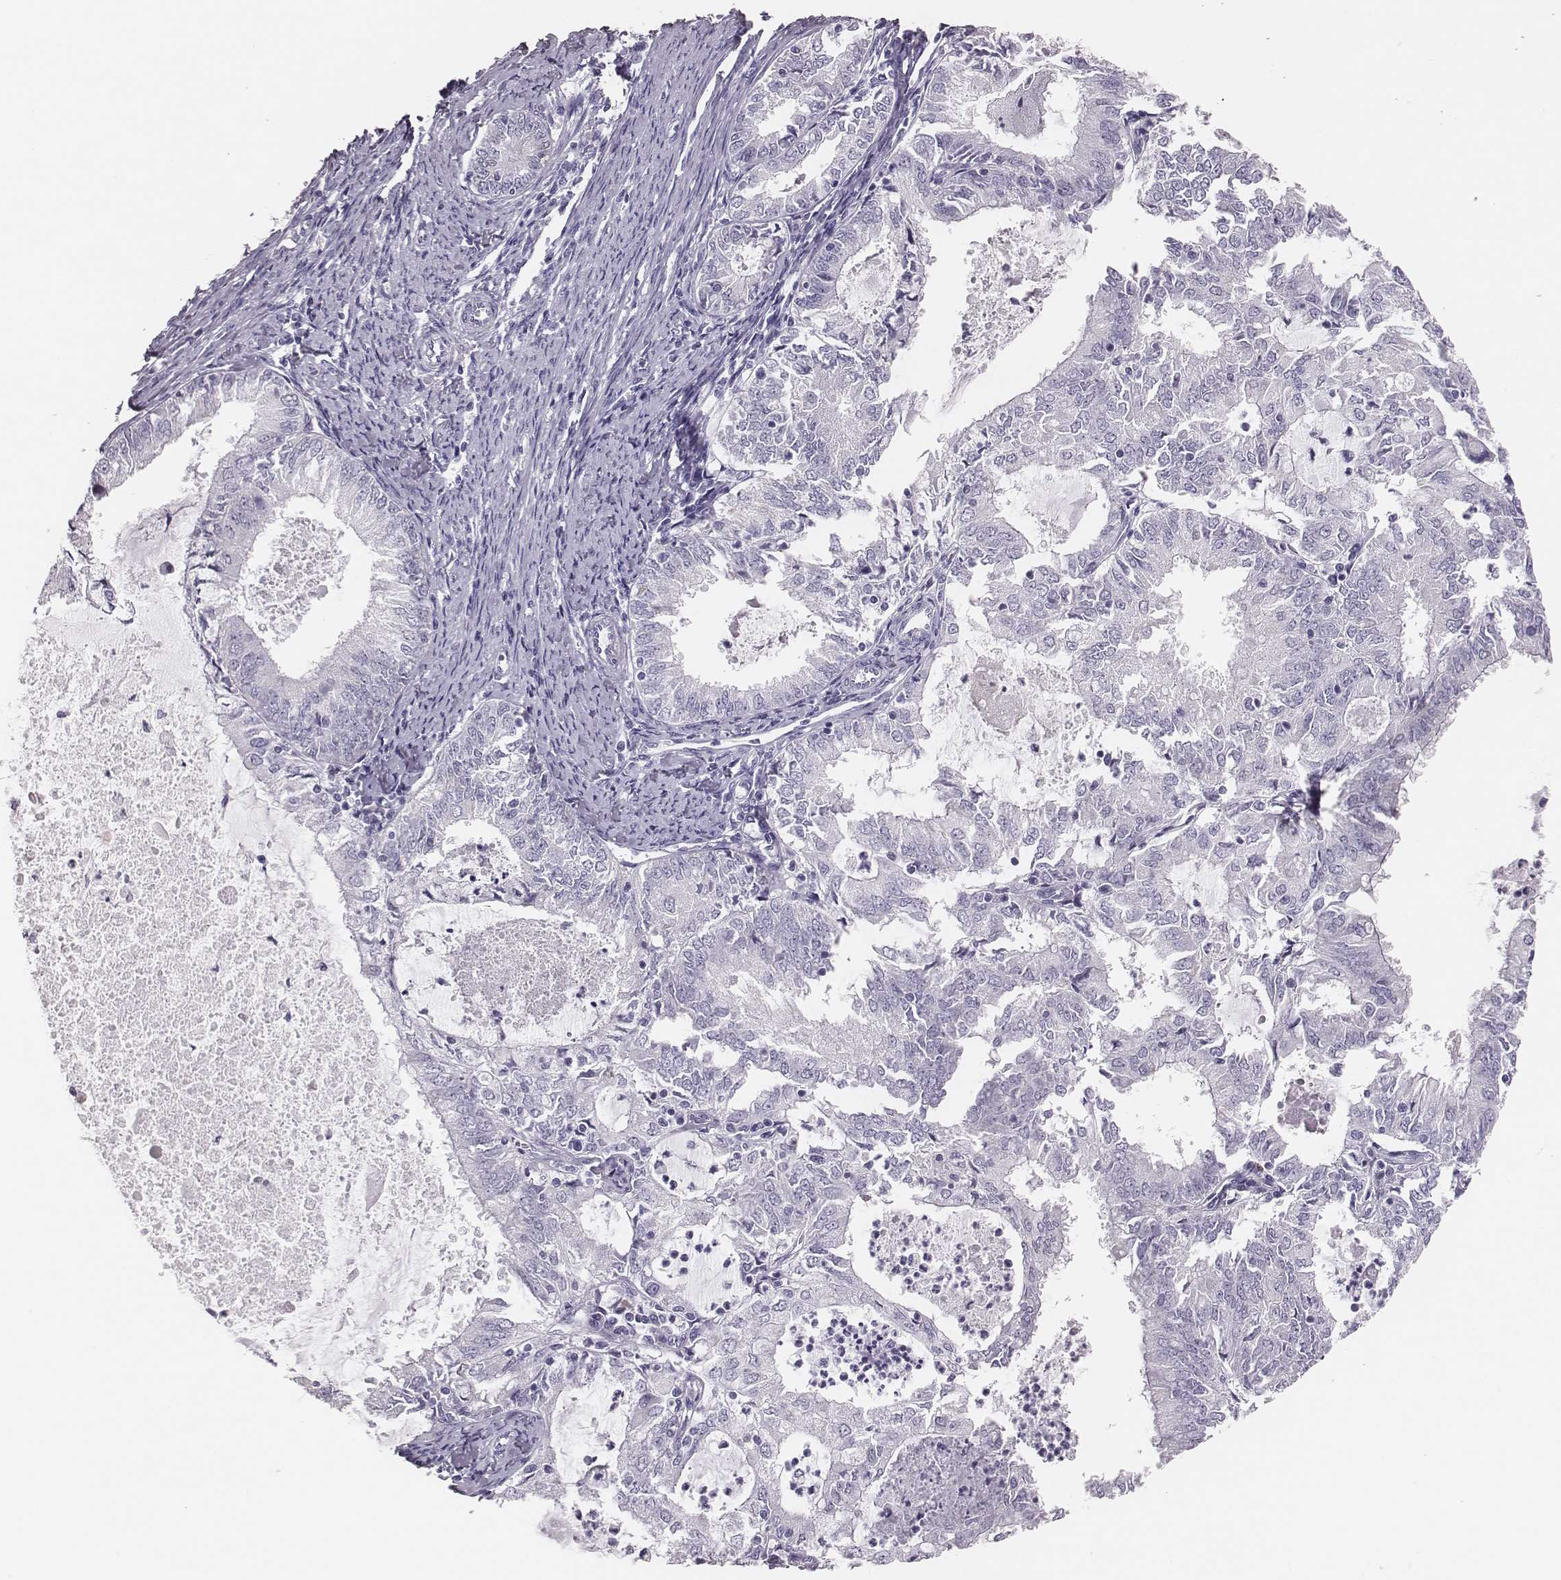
{"staining": {"intensity": "negative", "quantity": "none", "location": "none"}, "tissue": "endometrial cancer", "cell_type": "Tumor cells", "image_type": "cancer", "snomed": [{"axis": "morphology", "description": "Adenocarcinoma, NOS"}, {"axis": "topography", "description": "Endometrium"}], "caption": "Photomicrograph shows no protein expression in tumor cells of endometrial cancer (adenocarcinoma) tissue. Brightfield microscopy of immunohistochemistry stained with DAB (3,3'-diaminobenzidine) (brown) and hematoxylin (blue), captured at high magnification.", "gene": "H1-6", "patient": {"sex": "female", "age": 57}}